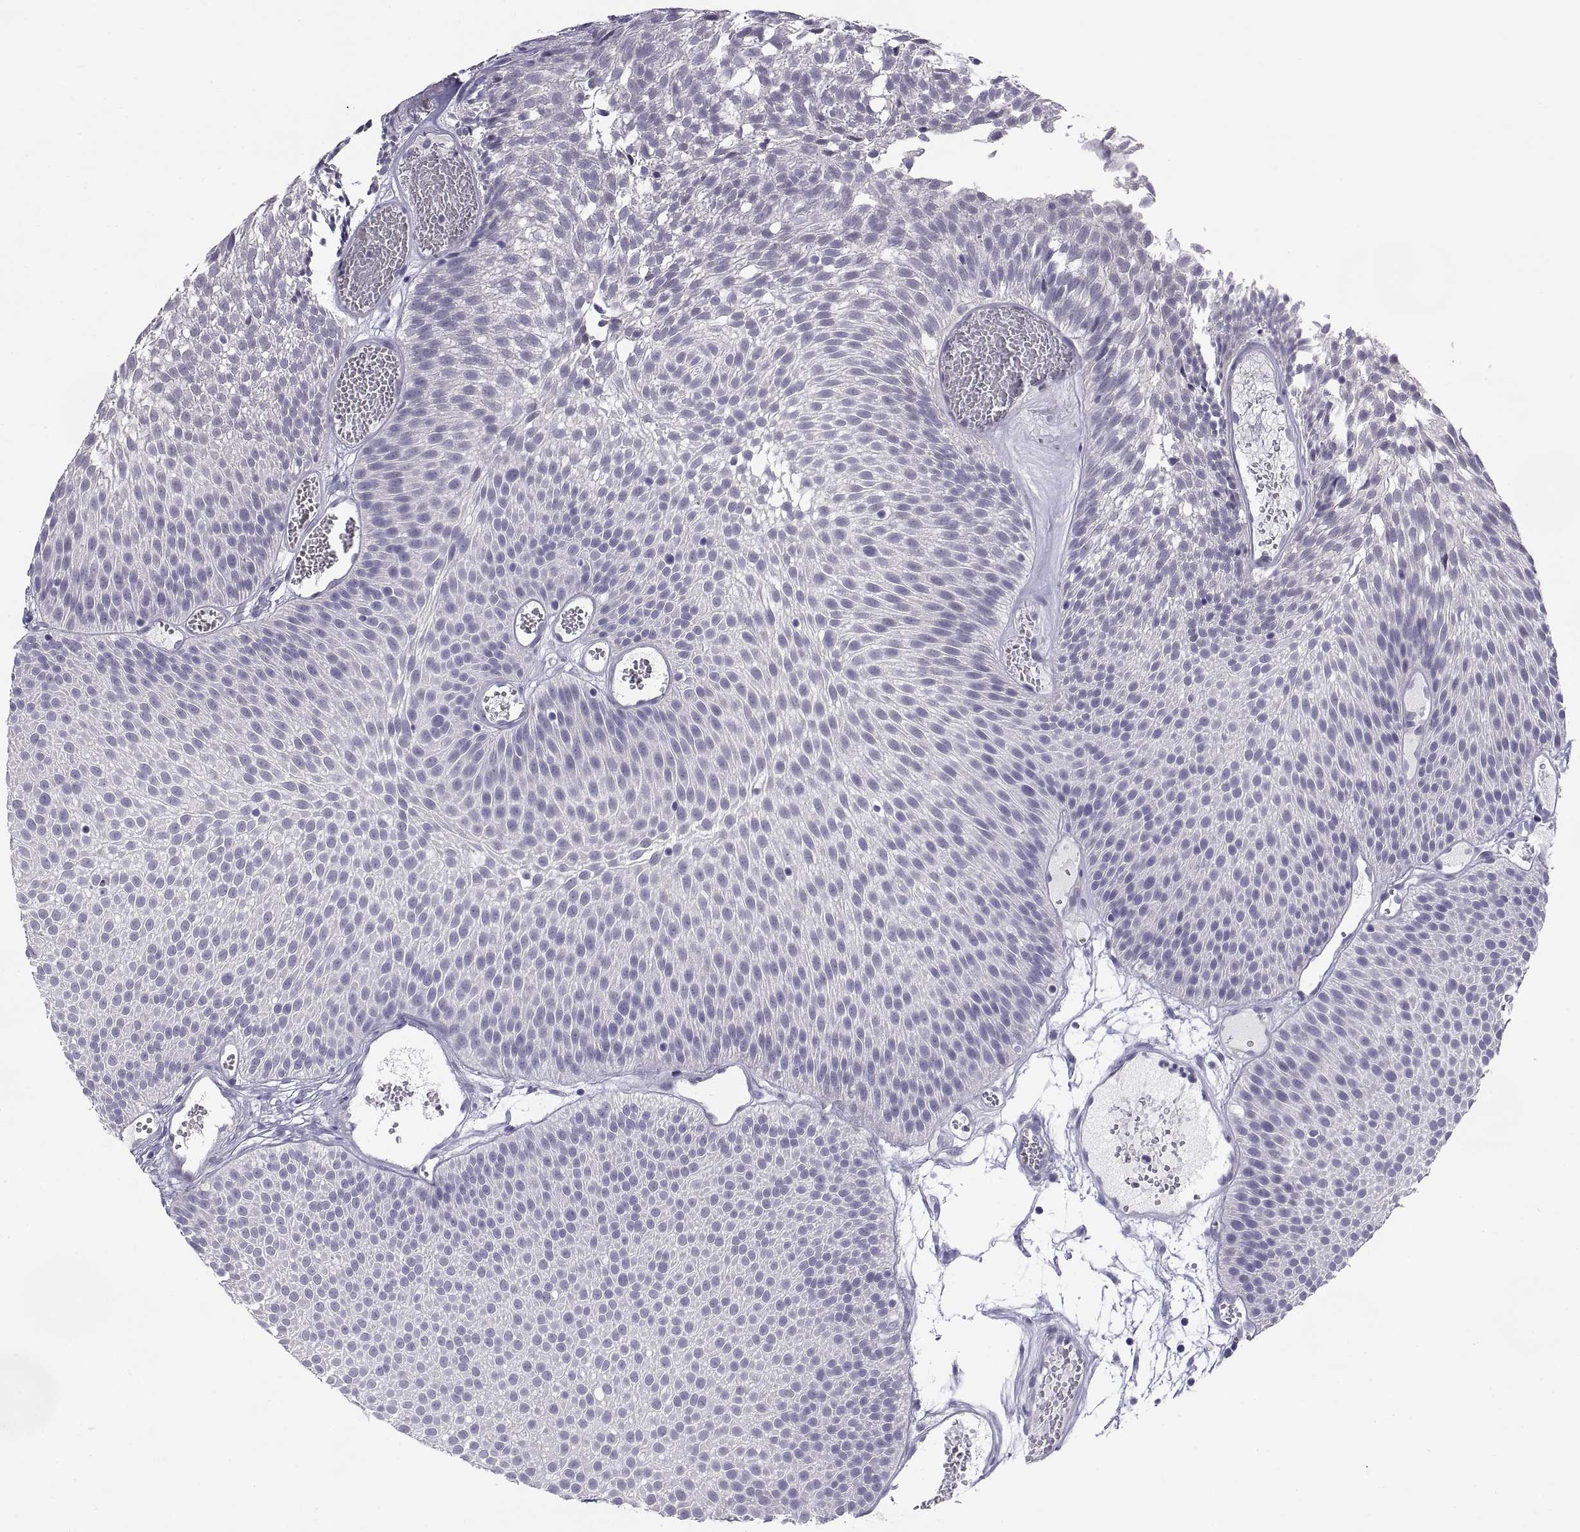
{"staining": {"intensity": "negative", "quantity": "none", "location": "none"}, "tissue": "urothelial cancer", "cell_type": "Tumor cells", "image_type": "cancer", "snomed": [{"axis": "morphology", "description": "Urothelial carcinoma, Low grade"}, {"axis": "topography", "description": "Urinary bladder"}], "caption": "Micrograph shows no protein positivity in tumor cells of urothelial cancer tissue.", "gene": "TEX13A", "patient": {"sex": "male", "age": 52}}